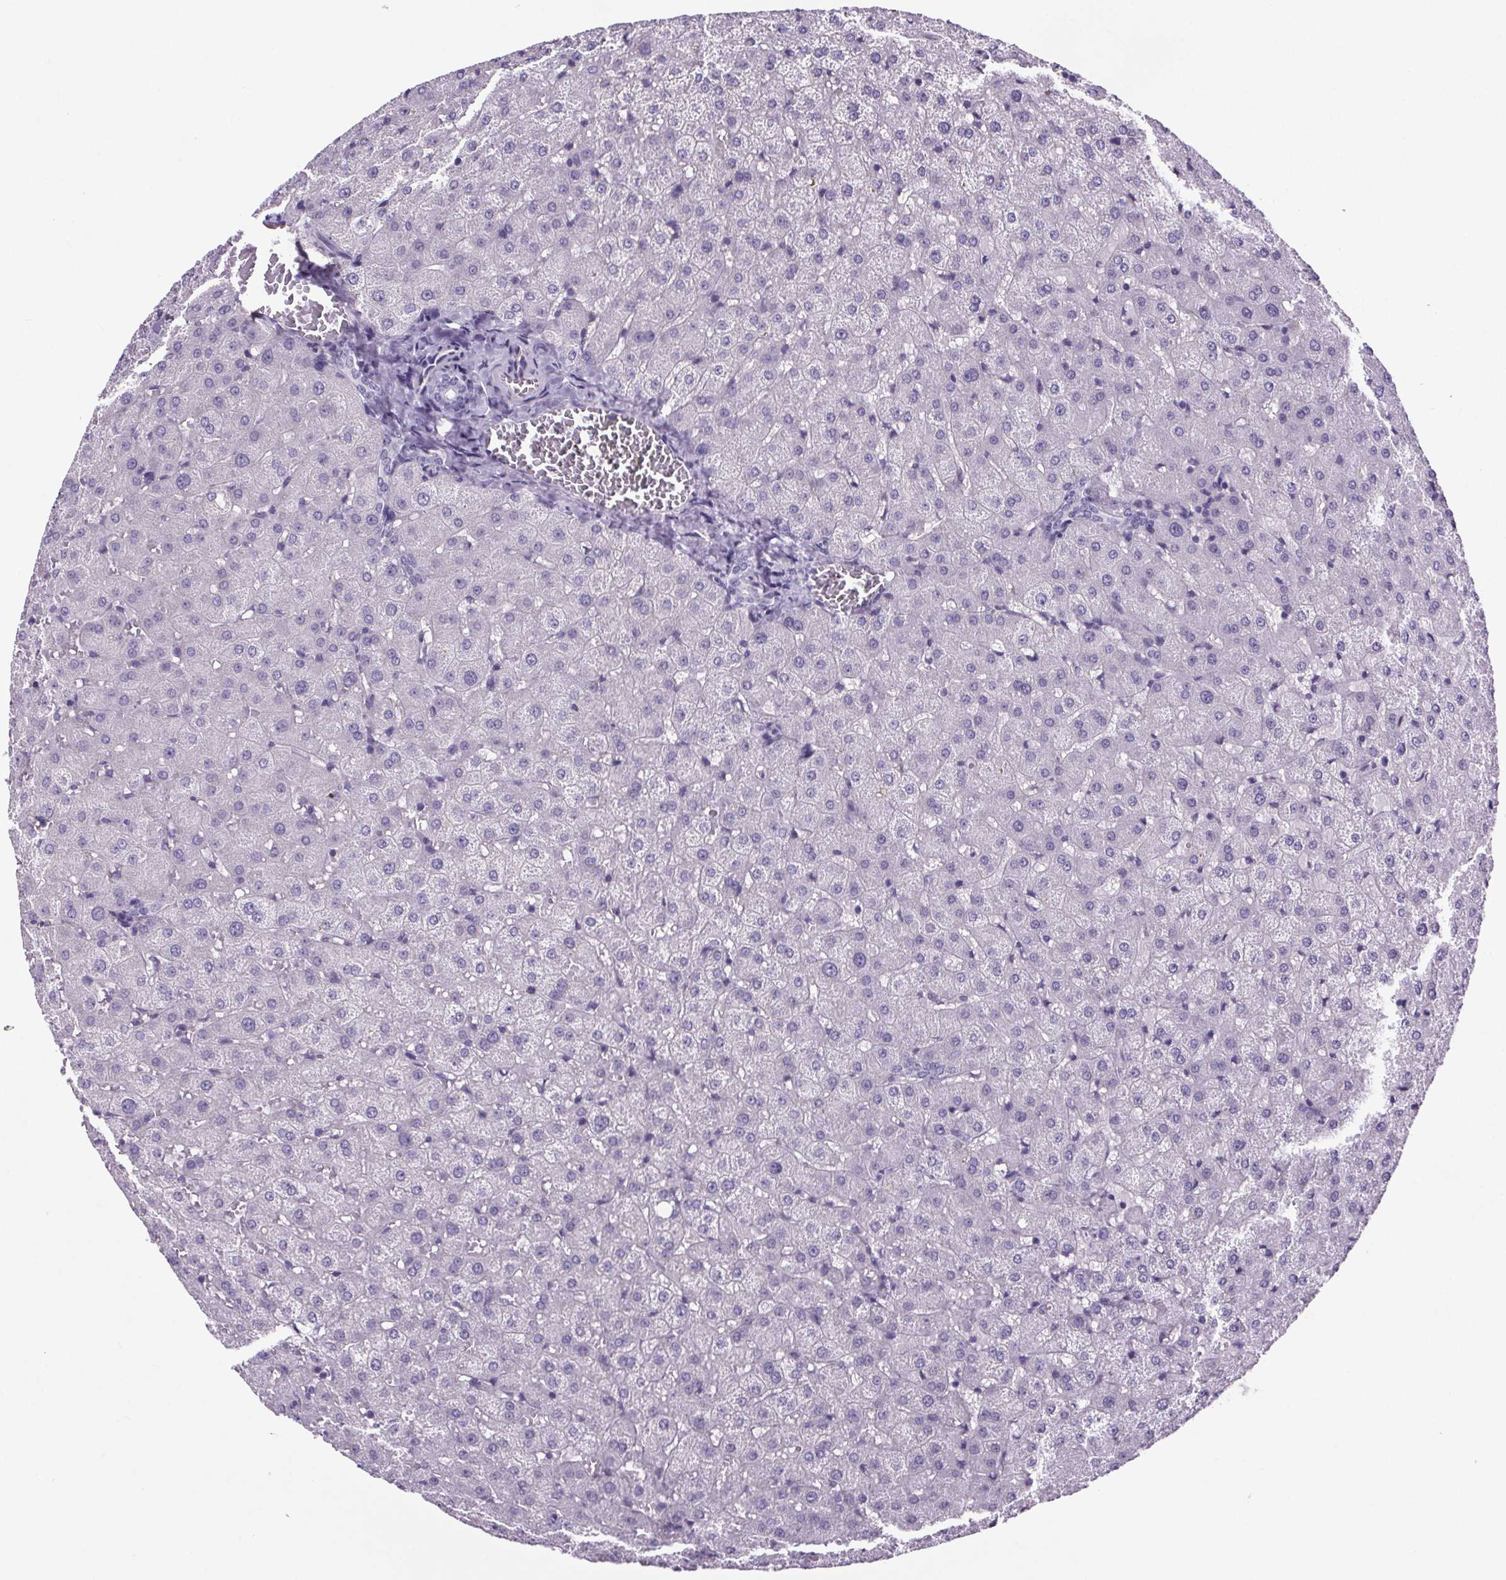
{"staining": {"intensity": "negative", "quantity": "none", "location": "none"}, "tissue": "liver", "cell_type": "Cholangiocytes", "image_type": "normal", "snomed": [{"axis": "morphology", "description": "Normal tissue, NOS"}, {"axis": "topography", "description": "Liver"}], "caption": "Micrograph shows no protein positivity in cholangiocytes of normal liver.", "gene": "CUBN", "patient": {"sex": "female", "age": 50}}